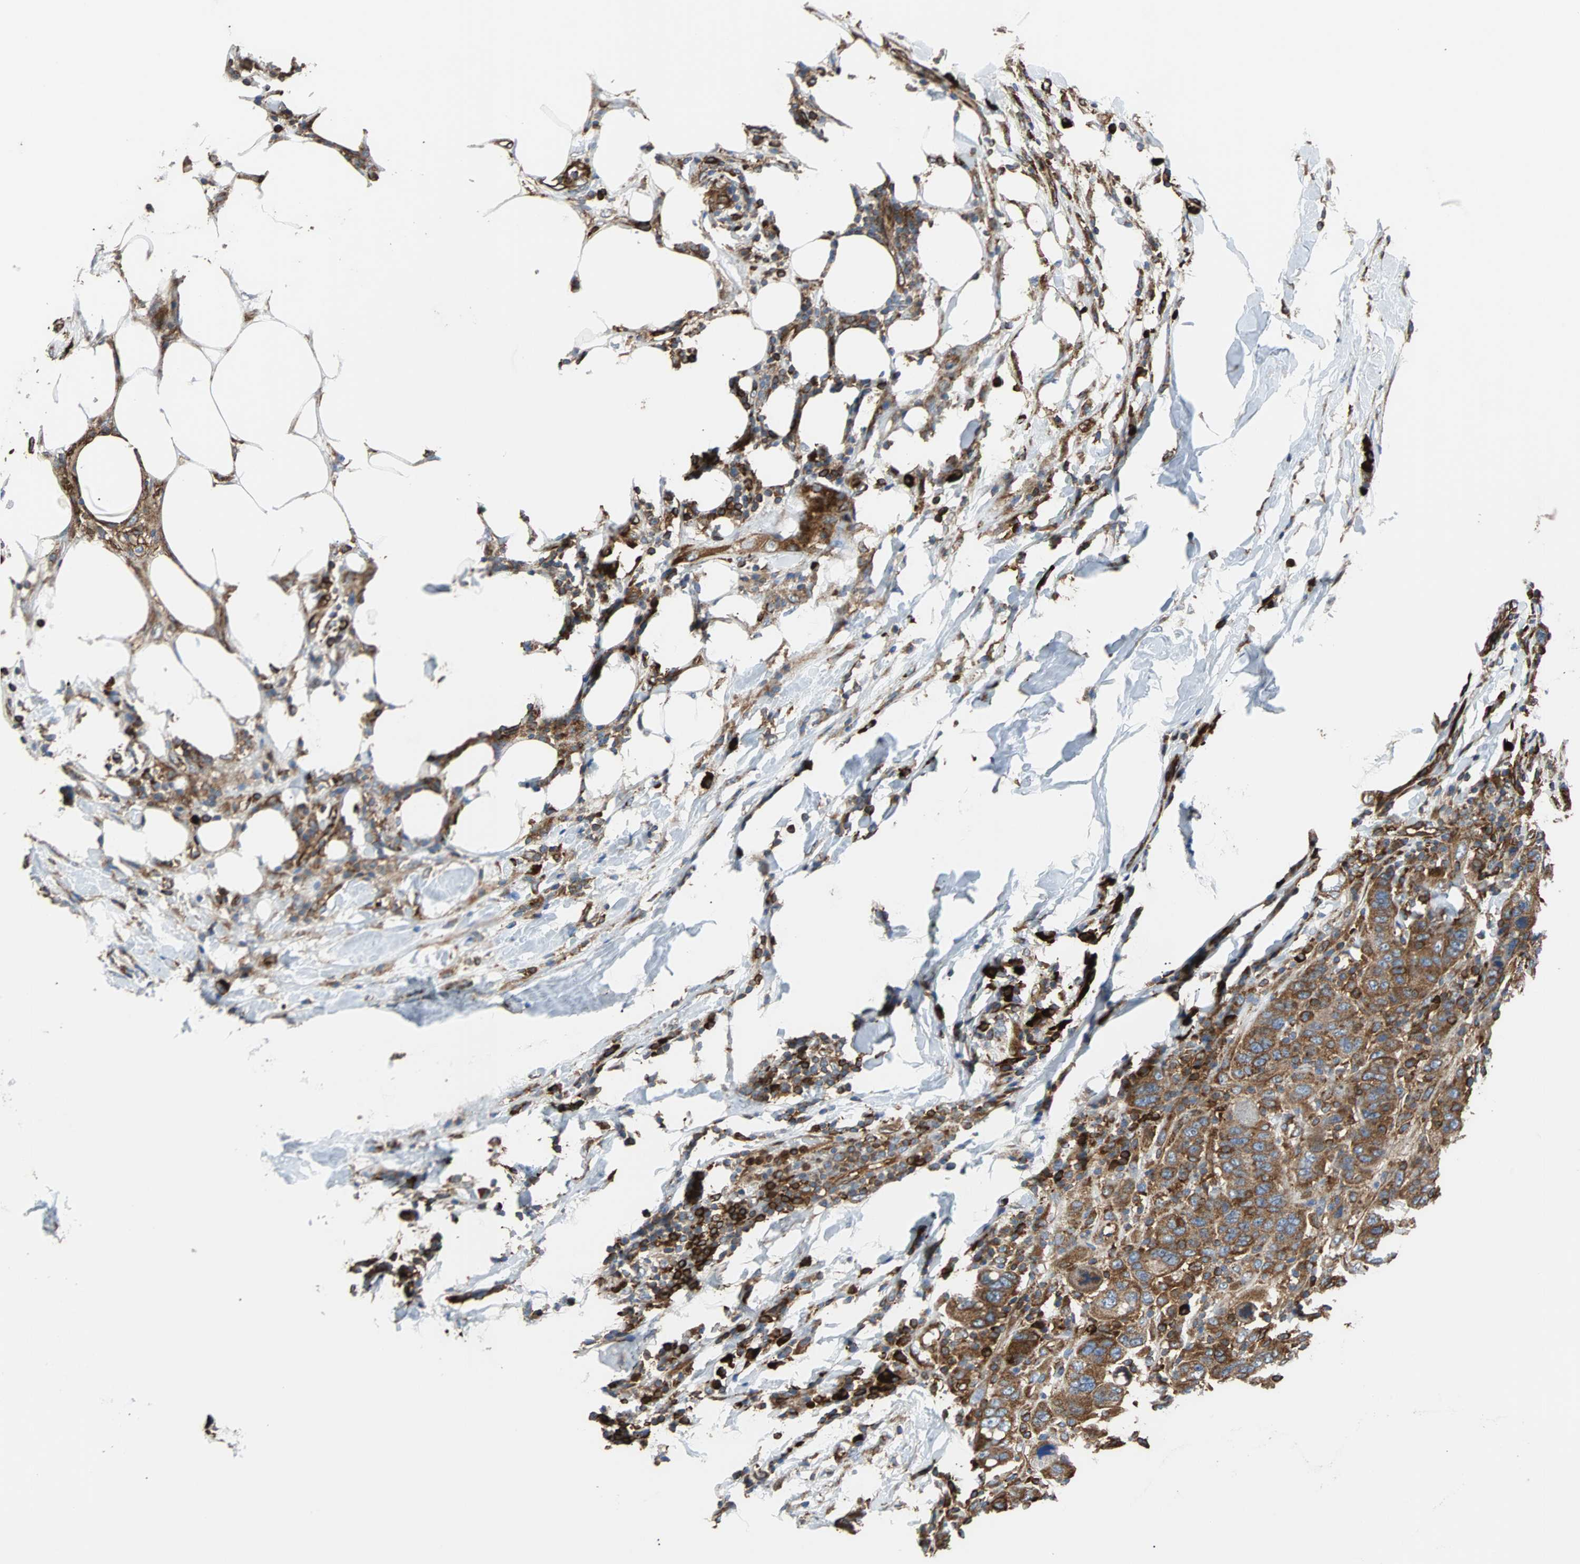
{"staining": {"intensity": "moderate", "quantity": ">75%", "location": "cytoplasmic/membranous"}, "tissue": "breast cancer", "cell_type": "Tumor cells", "image_type": "cancer", "snomed": [{"axis": "morphology", "description": "Duct carcinoma"}, {"axis": "topography", "description": "Breast"}], "caption": "Breast cancer stained with IHC exhibits moderate cytoplasmic/membranous staining in approximately >75% of tumor cells.", "gene": "PLCG2", "patient": {"sex": "female", "age": 37}}